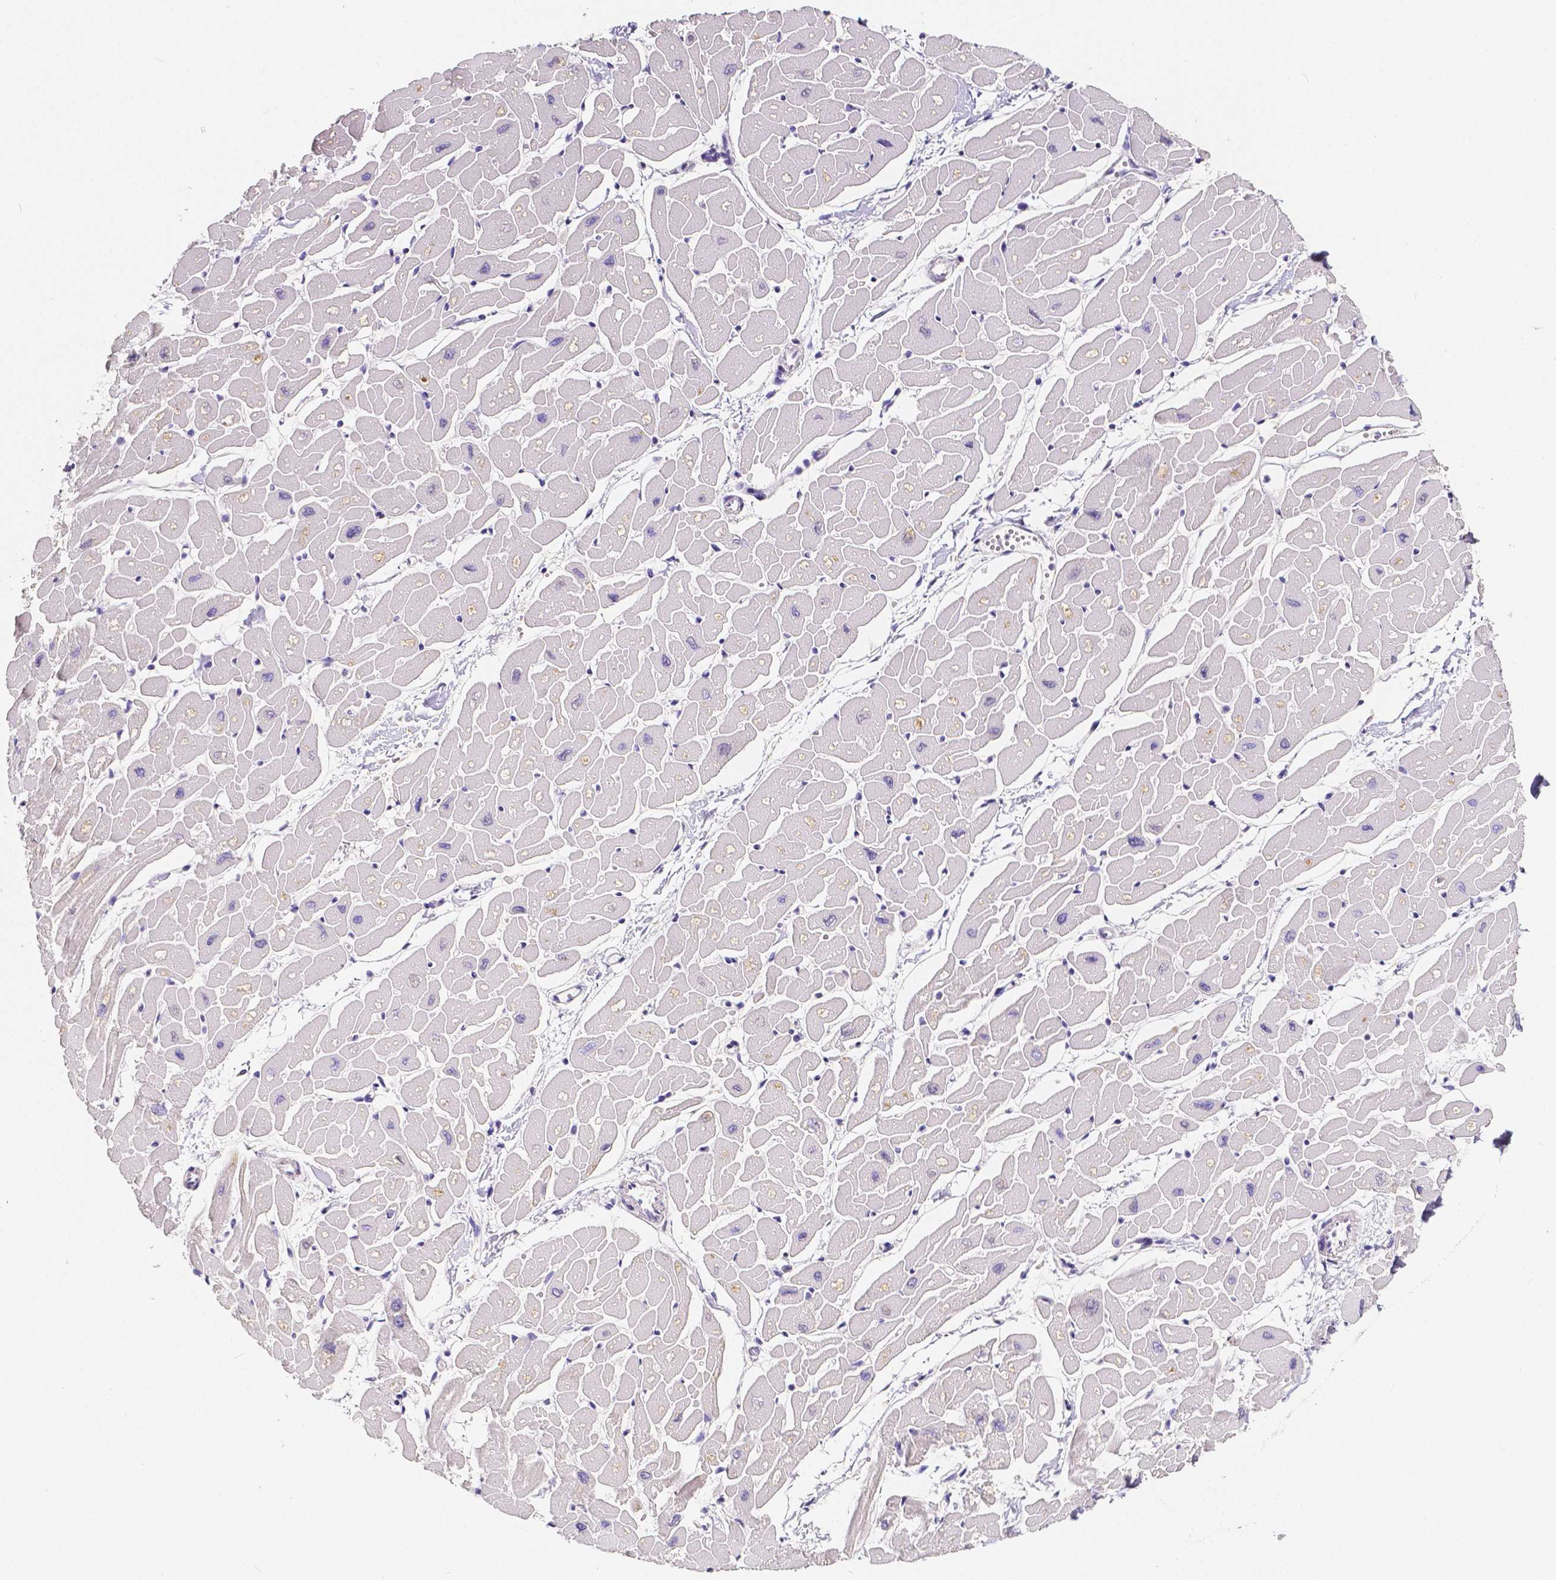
{"staining": {"intensity": "negative", "quantity": "none", "location": "none"}, "tissue": "heart muscle", "cell_type": "Cardiomyocytes", "image_type": "normal", "snomed": [{"axis": "morphology", "description": "Normal tissue, NOS"}, {"axis": "topography", "description": "Heart"}], "caption": "The histopathology image displays no staining of cardiomyocytes in benign heart muscle. (DAB immunohistochemistry, high magnification).", "gene": "ACP5", "patient": {"sex": "male", "age": 57}}